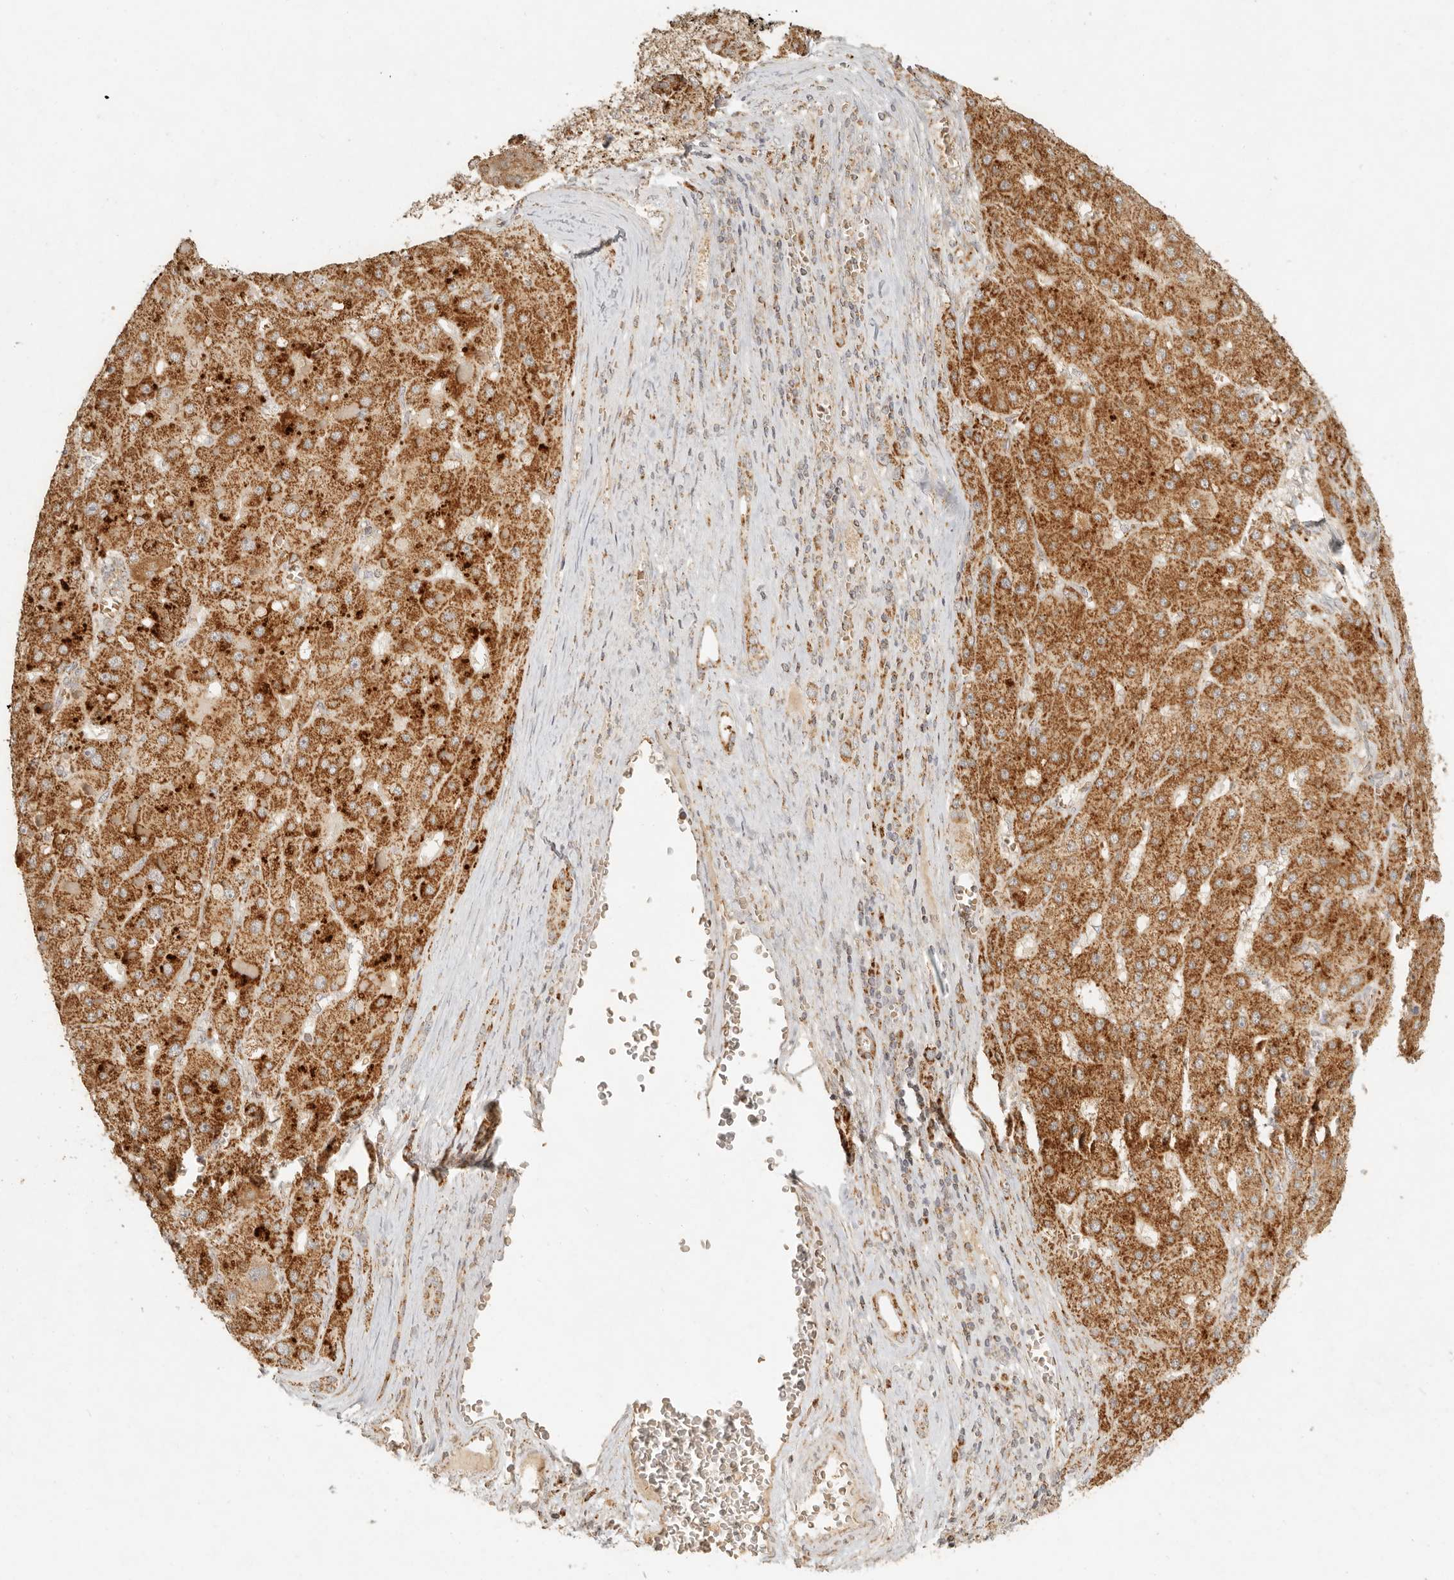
{"staining": {"intensity": "strong", "quantity": ">75%", "location": "cytoplasmic/membranous"}, "tissue": "liver cancer", "cell_type": "Tumor cells", "image_type": "cancer", "snomed": [{"axis": "morphology", "description": "Carcinoma, Hepatocellular, NOS"}, {"axis": "topography", "description": "Liver"}], "caption": "This micrograph exhibits liver cancer stained with immunohistochemistry to label a protein in brown. The cytoplasmic/membranous of tumor cells show strong positivity for the protein. Nuclei are counter-stained blue.", "gene": "MRPL55", "patient": {"sex": "female", "age": 73}}